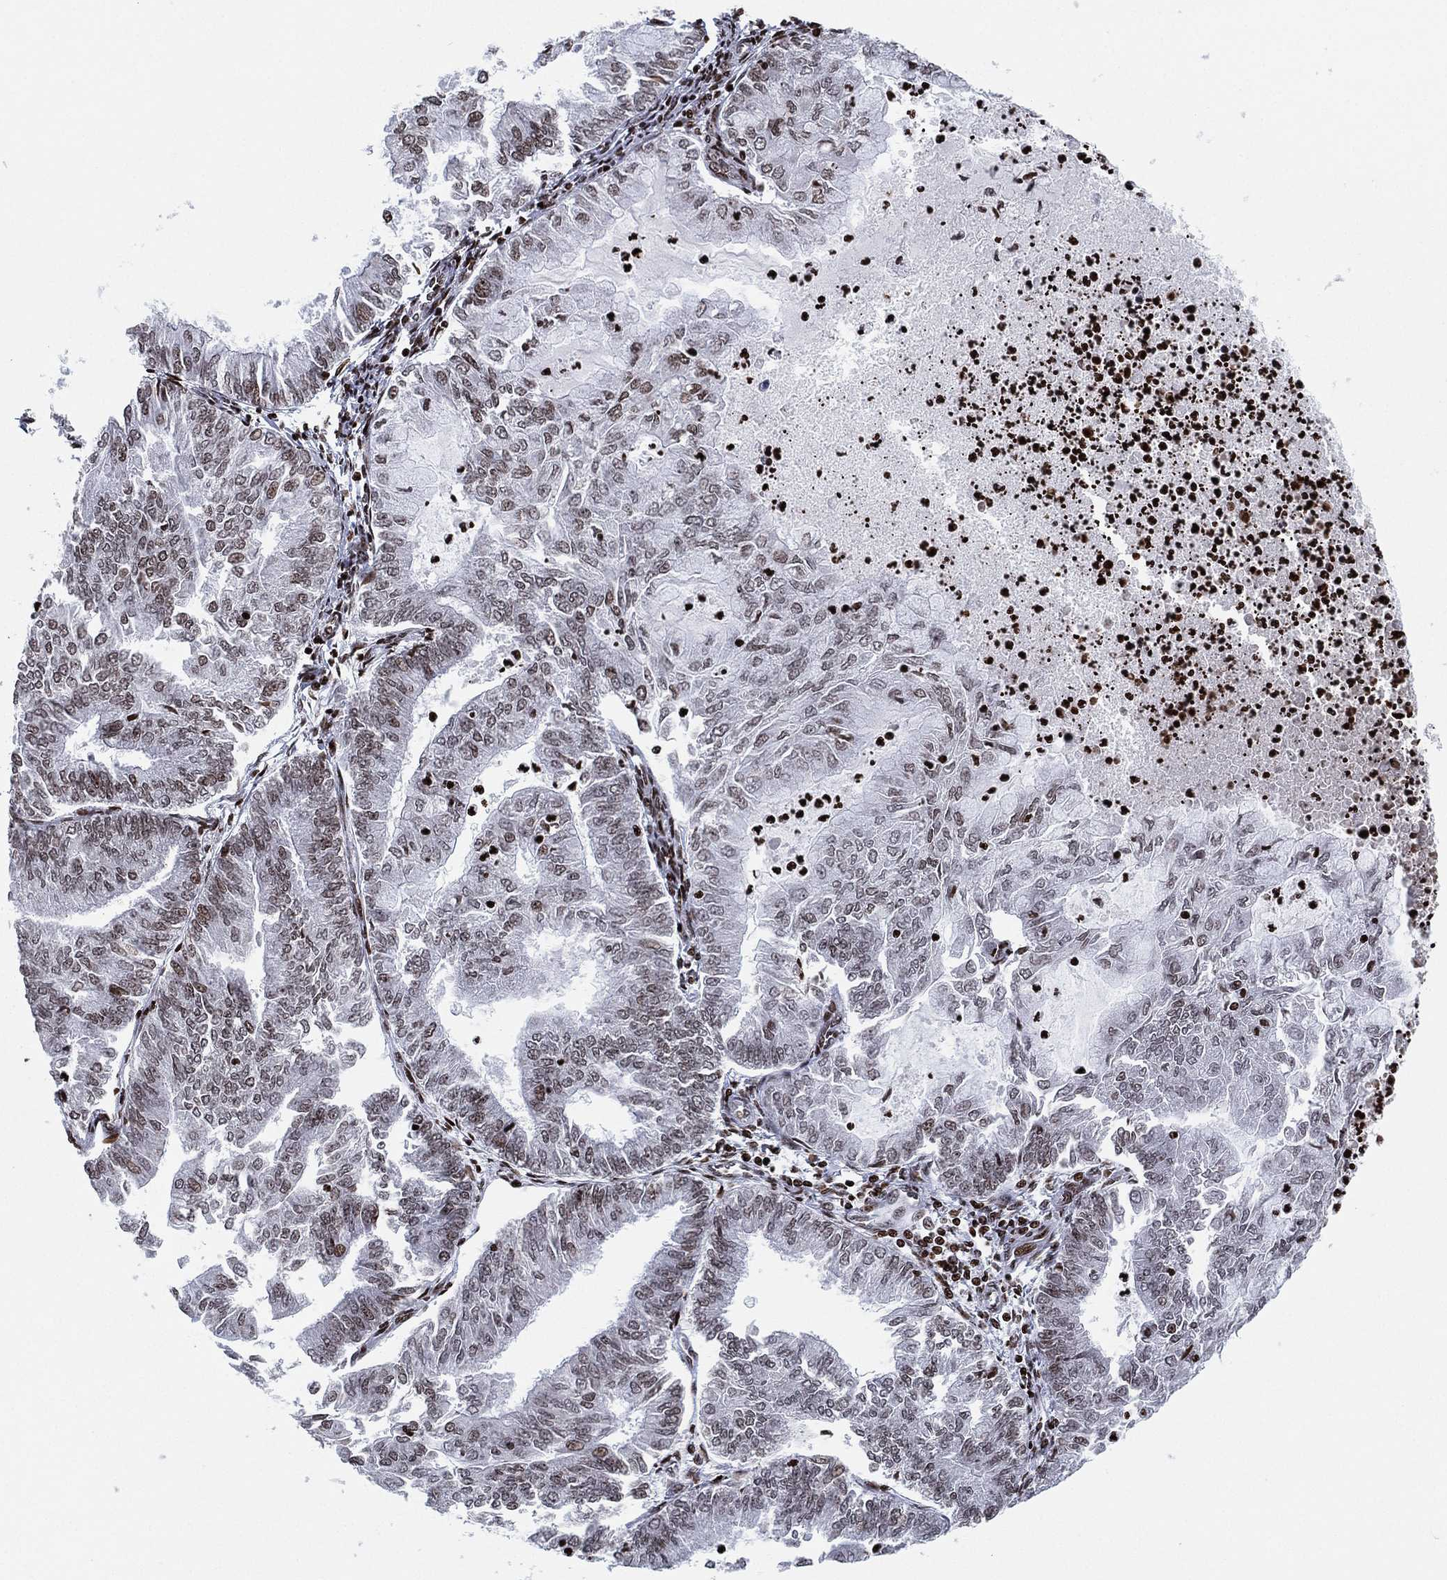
{"staining": {"intensity": "weak", "quantity": "<25%", "location": "nuclear"}, "tissue": "endometrial cancer", "cell_type": "Tumor cells", "image_type": "cancer", "snomed": [{"axis": "morphology", "description": "Adenocarcinoma, NOS"}, {"axis": "topography", "description": "Endometrium"}], "caption": "There is no significant expression in tumor cells of endometrial cancer (adenocarcinoma).", "gene": "MFSD14A", "patient": {"sex": "female", "age": 59}}